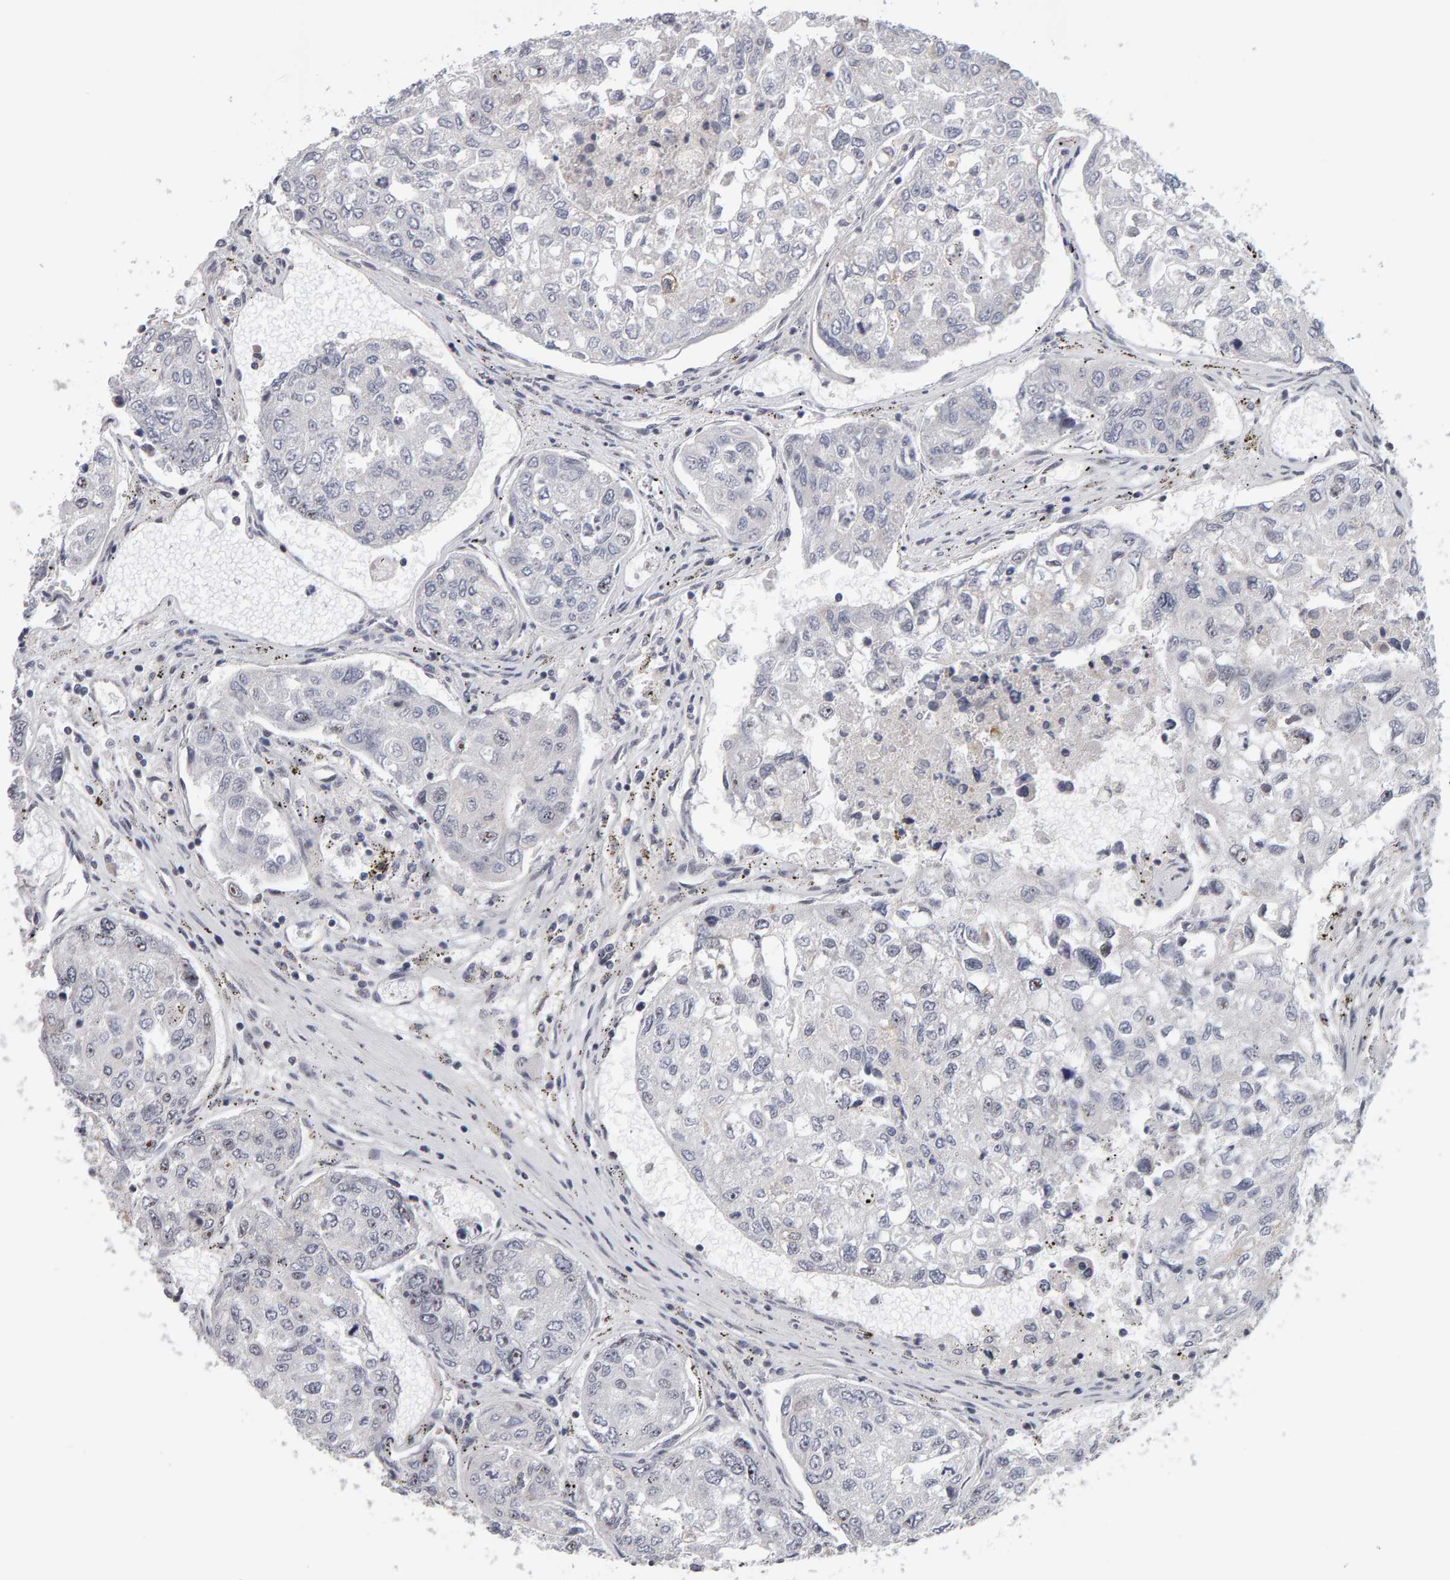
{"staining": {"intensity": "negative", "quantity": "none", "location": "none"}, "tissue": "urothelial cancer", "cell_type": "Tumor cells", "image_type": "cancer", "snomed": [{"axis": "morphology", "description": "Urothelial carcinoma, High grade"}, {"axis": "topography", "description": "Lymph node"}, {"axis": "topography", "description": "Urinary bladder"}], "caption": "A photomicrograph of human urothelial cancer is negative for staining in tumor cells.", "gene": "MSRA", "patient": {"sex": "male", "age": 51}}